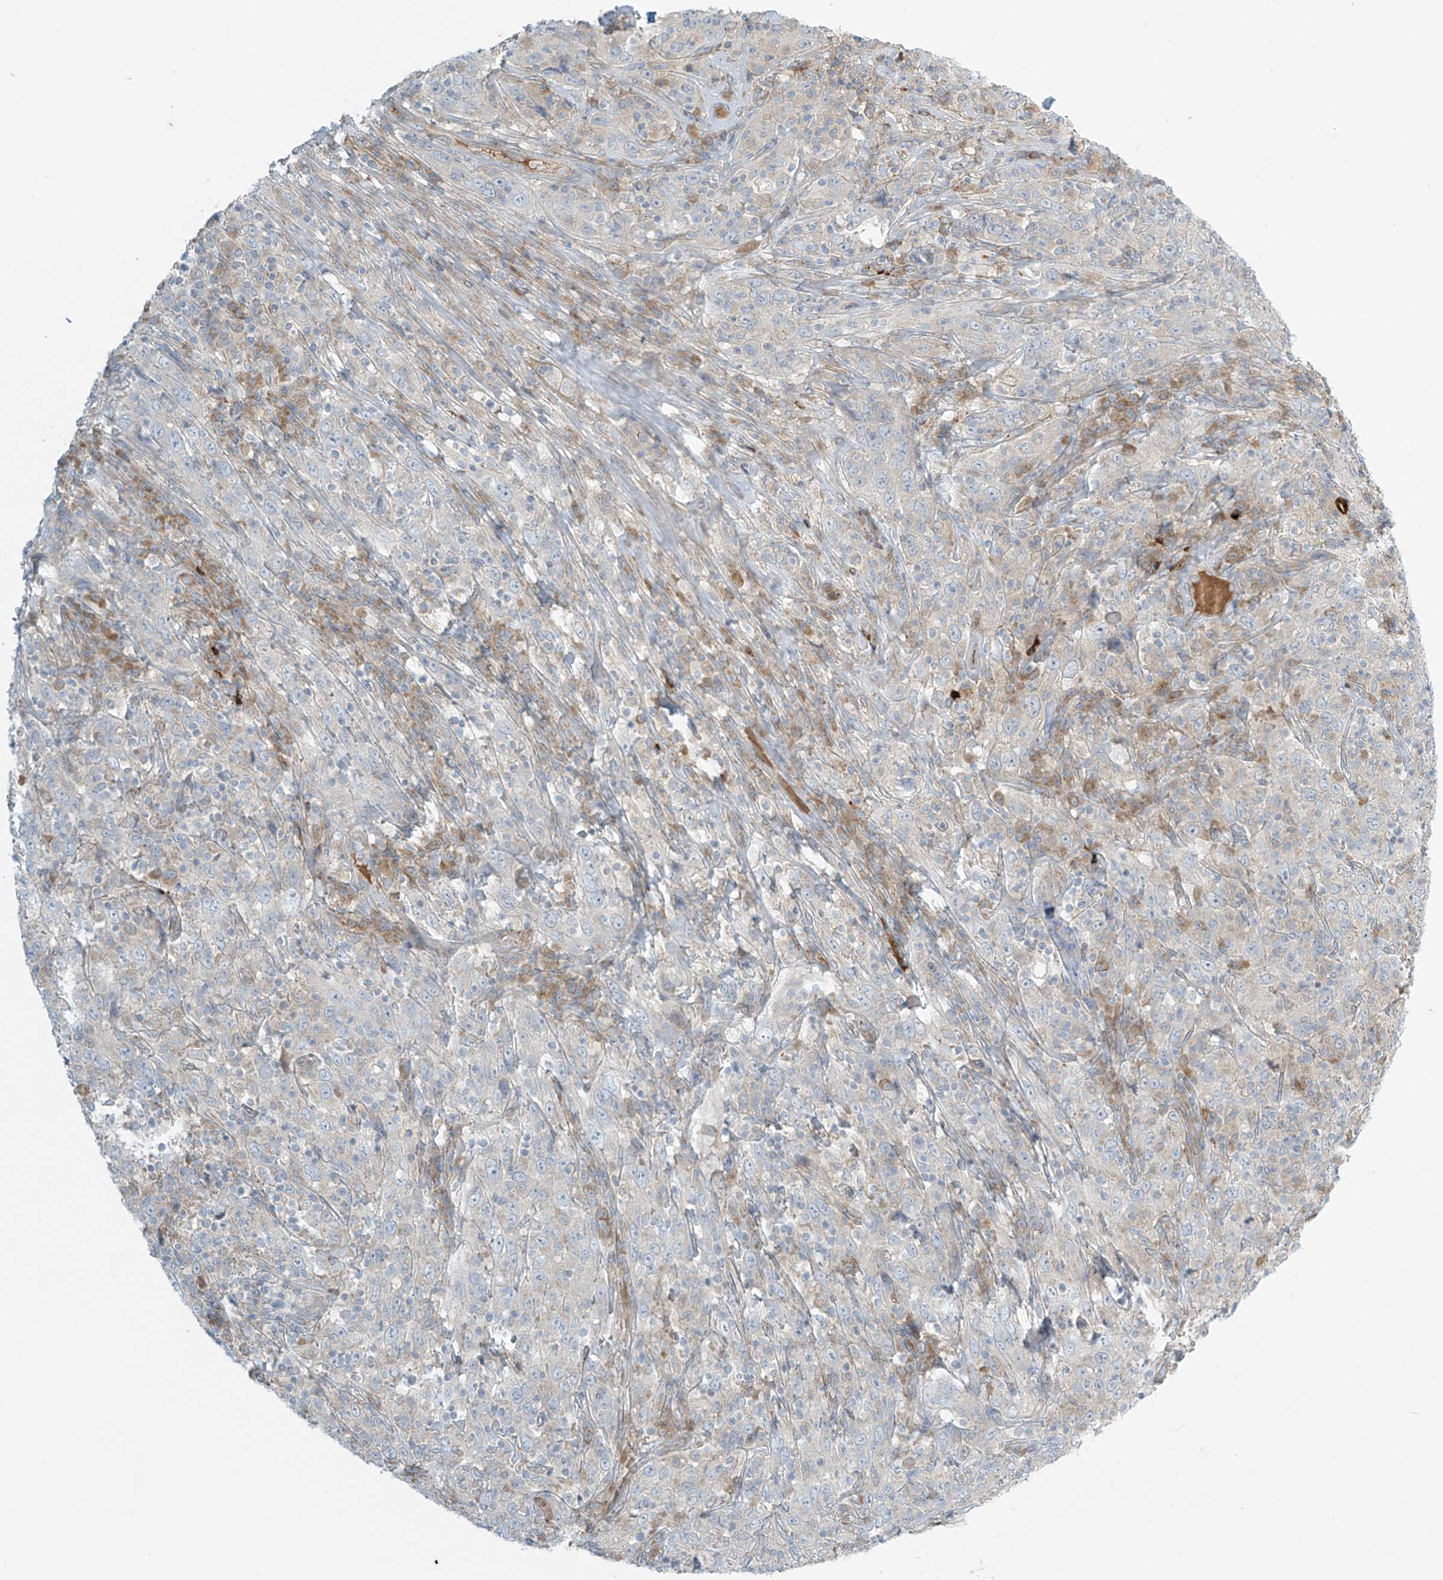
{"staining": {"intensity": "weak", "quantity": "<25%", "location": "cytoplasmic/membranous"}, "tissue": "cervical cancer", "cell_type": "Tumor cells", "image_type": "cancer", "snomed": [{"axis": "morphology", "description": "Squamous cell carcinoma, NOS"}, {"axis": "topography", "description": "Cervix"}], "caption": "Tumor cells show no significant protein staining in cervical cancer.", "gene": "LZTS3", "patient": {"sex": "female", "age": 46}}